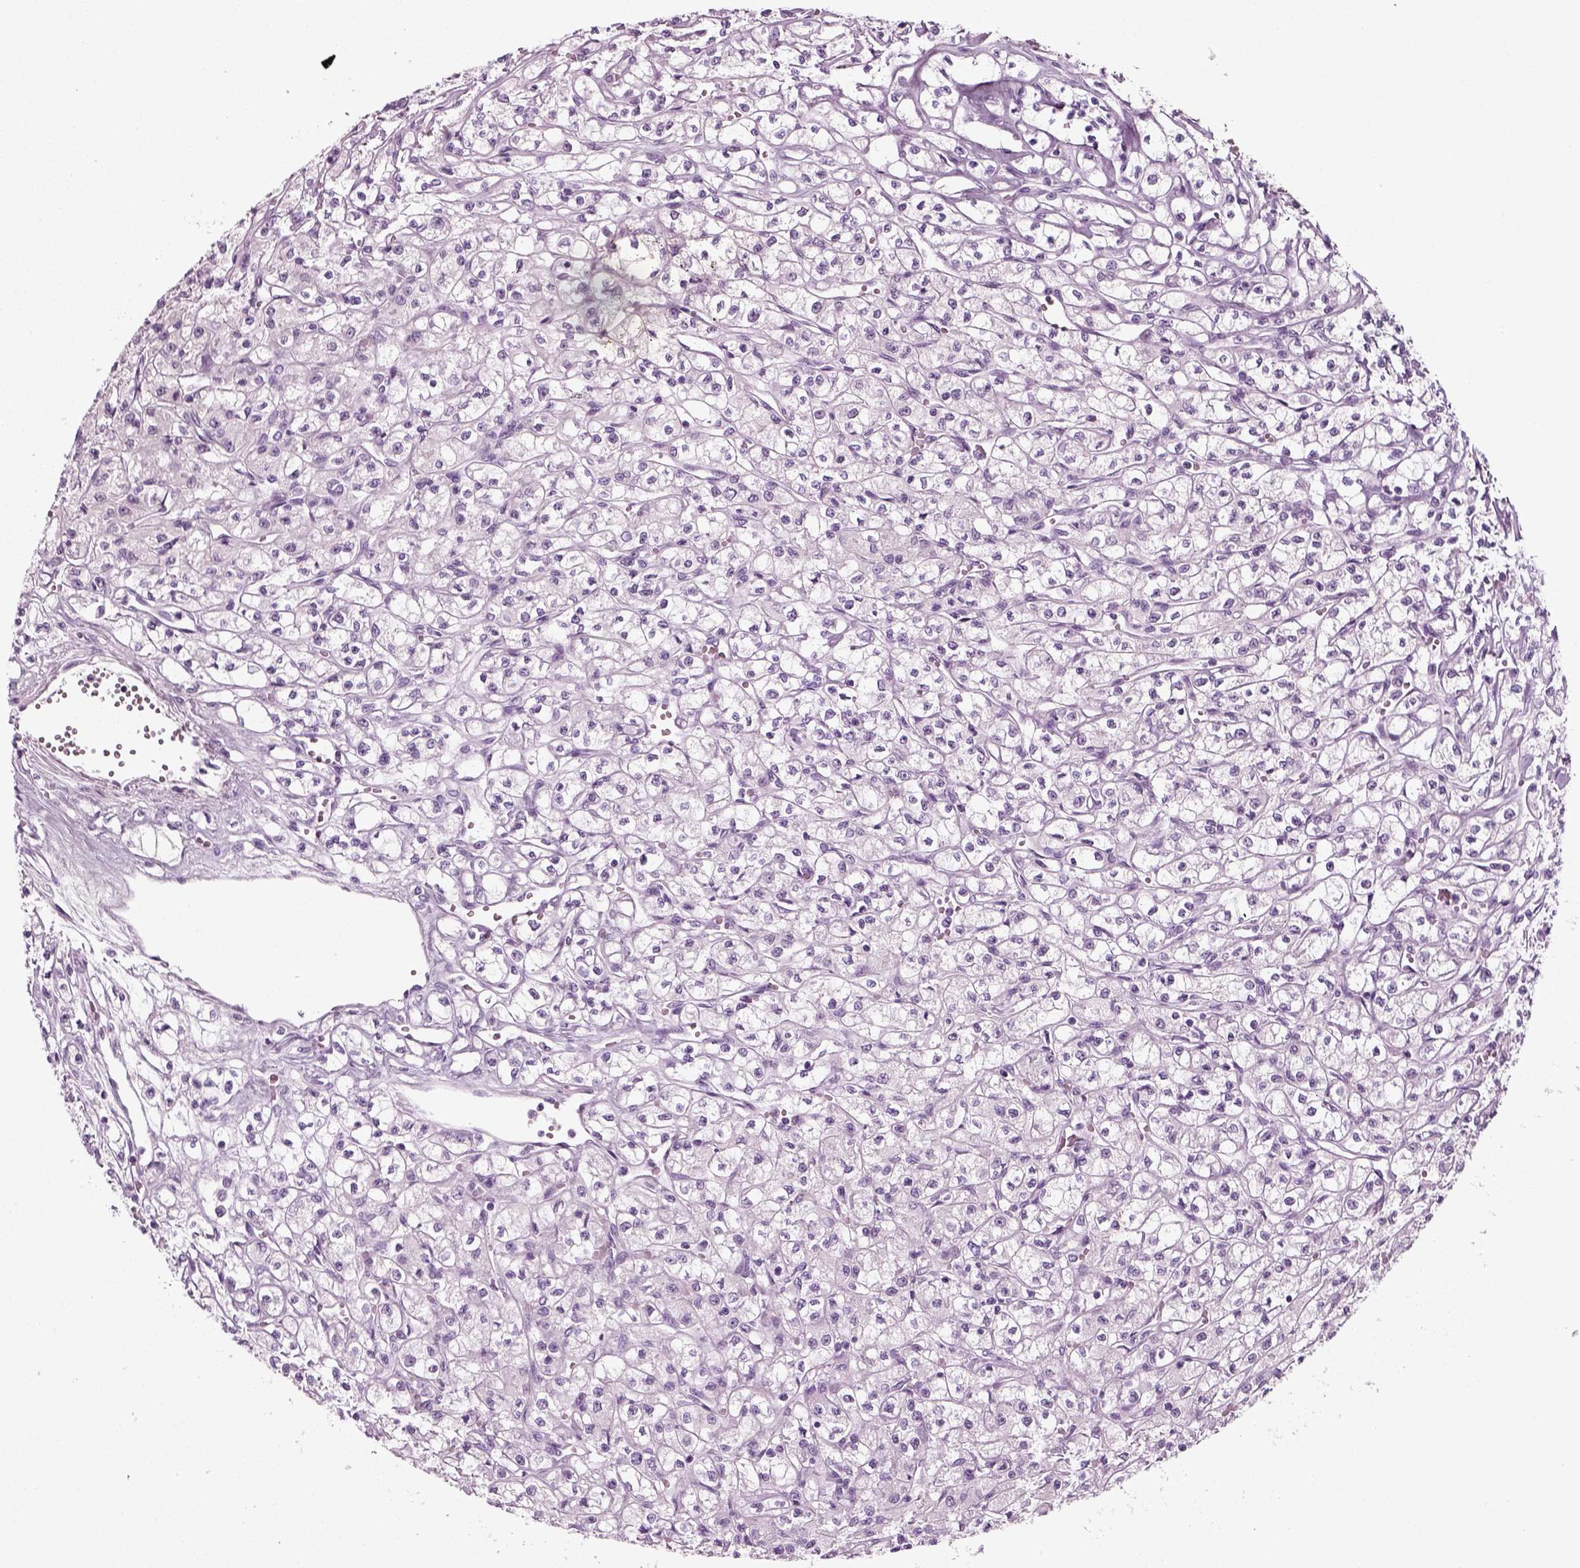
{"staining": {"intensity": "negative", "quantity": "none", "location": "none"}, "tissue": "renal cancer", "cell_type": "Tumor cells", "image_type": "cancer", "snomed": [{"axis": "morphology", "description": "Adenocarcinoma, NOS"}, {"axis": "topography", "description": "Kidney"}], "caption": "High power microscopy photomicrograph of an immunohistochemistry (IHC) photomicrograph of renal cancer (adenocarcinoma), revealing no significant positivity in tumor cells.", "gene": "KRT75", "patient": {"sex": "female", "age": 70}}